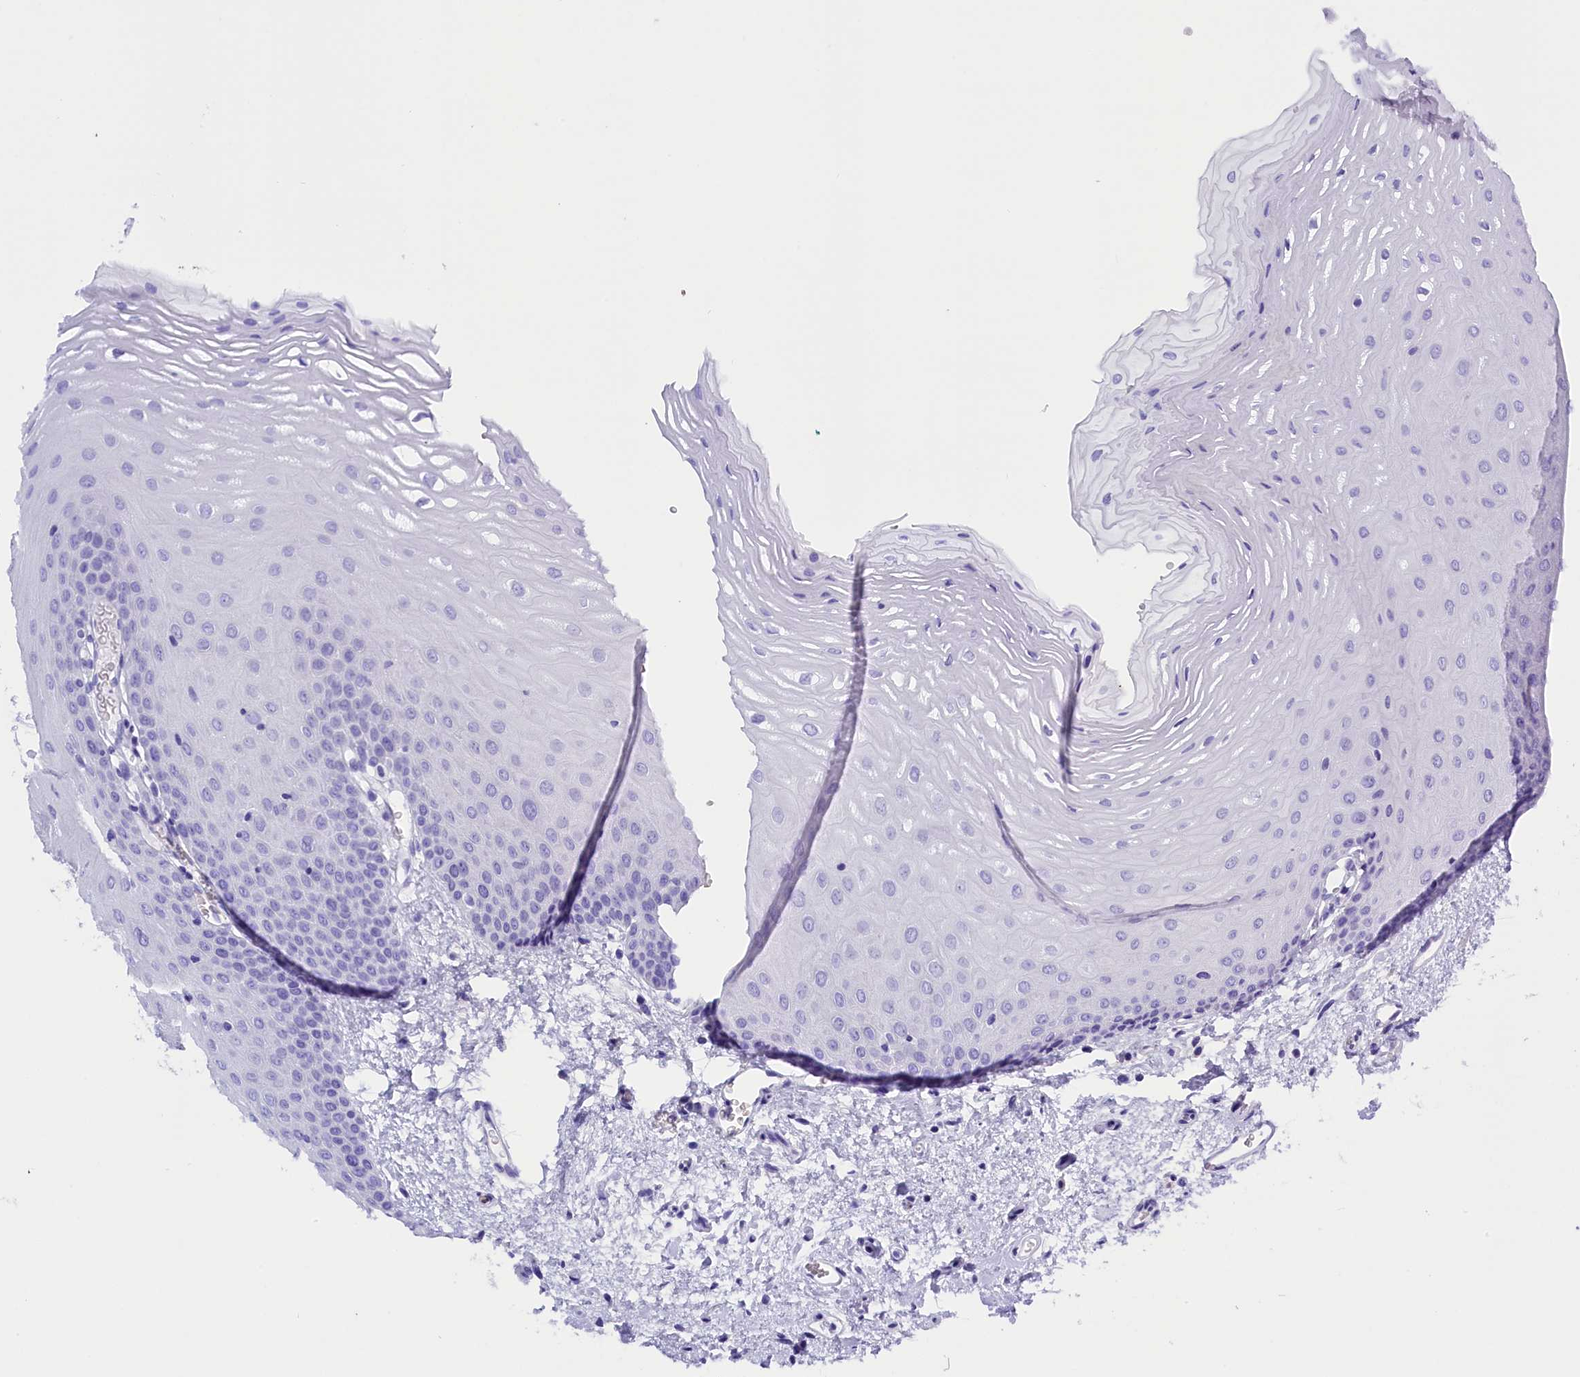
{"staining": {"intensity": "negative", "quantity": "none", "location": "none"}, "tissue": "oral mucosa", "cell_type": "Squamous epithelial cells", "image_type": "normal", "snomed": [{"axis": "morphology", "description": "Normal tissue, NOS"}, {"axis": "topography", "description": "Oral tissue"}], "caption": "Immunohistochemical staining of unremarkable human oral mucosa displays no significant expression in squamous epithelial cells. (Stains: DAB immunohistochemistry (IHC) with hematoxylin counter stain, Microscopy: brightfield microscopy at high magnification).", "gene": "CLC", "patient": {"sex": "female", "age": 70}}